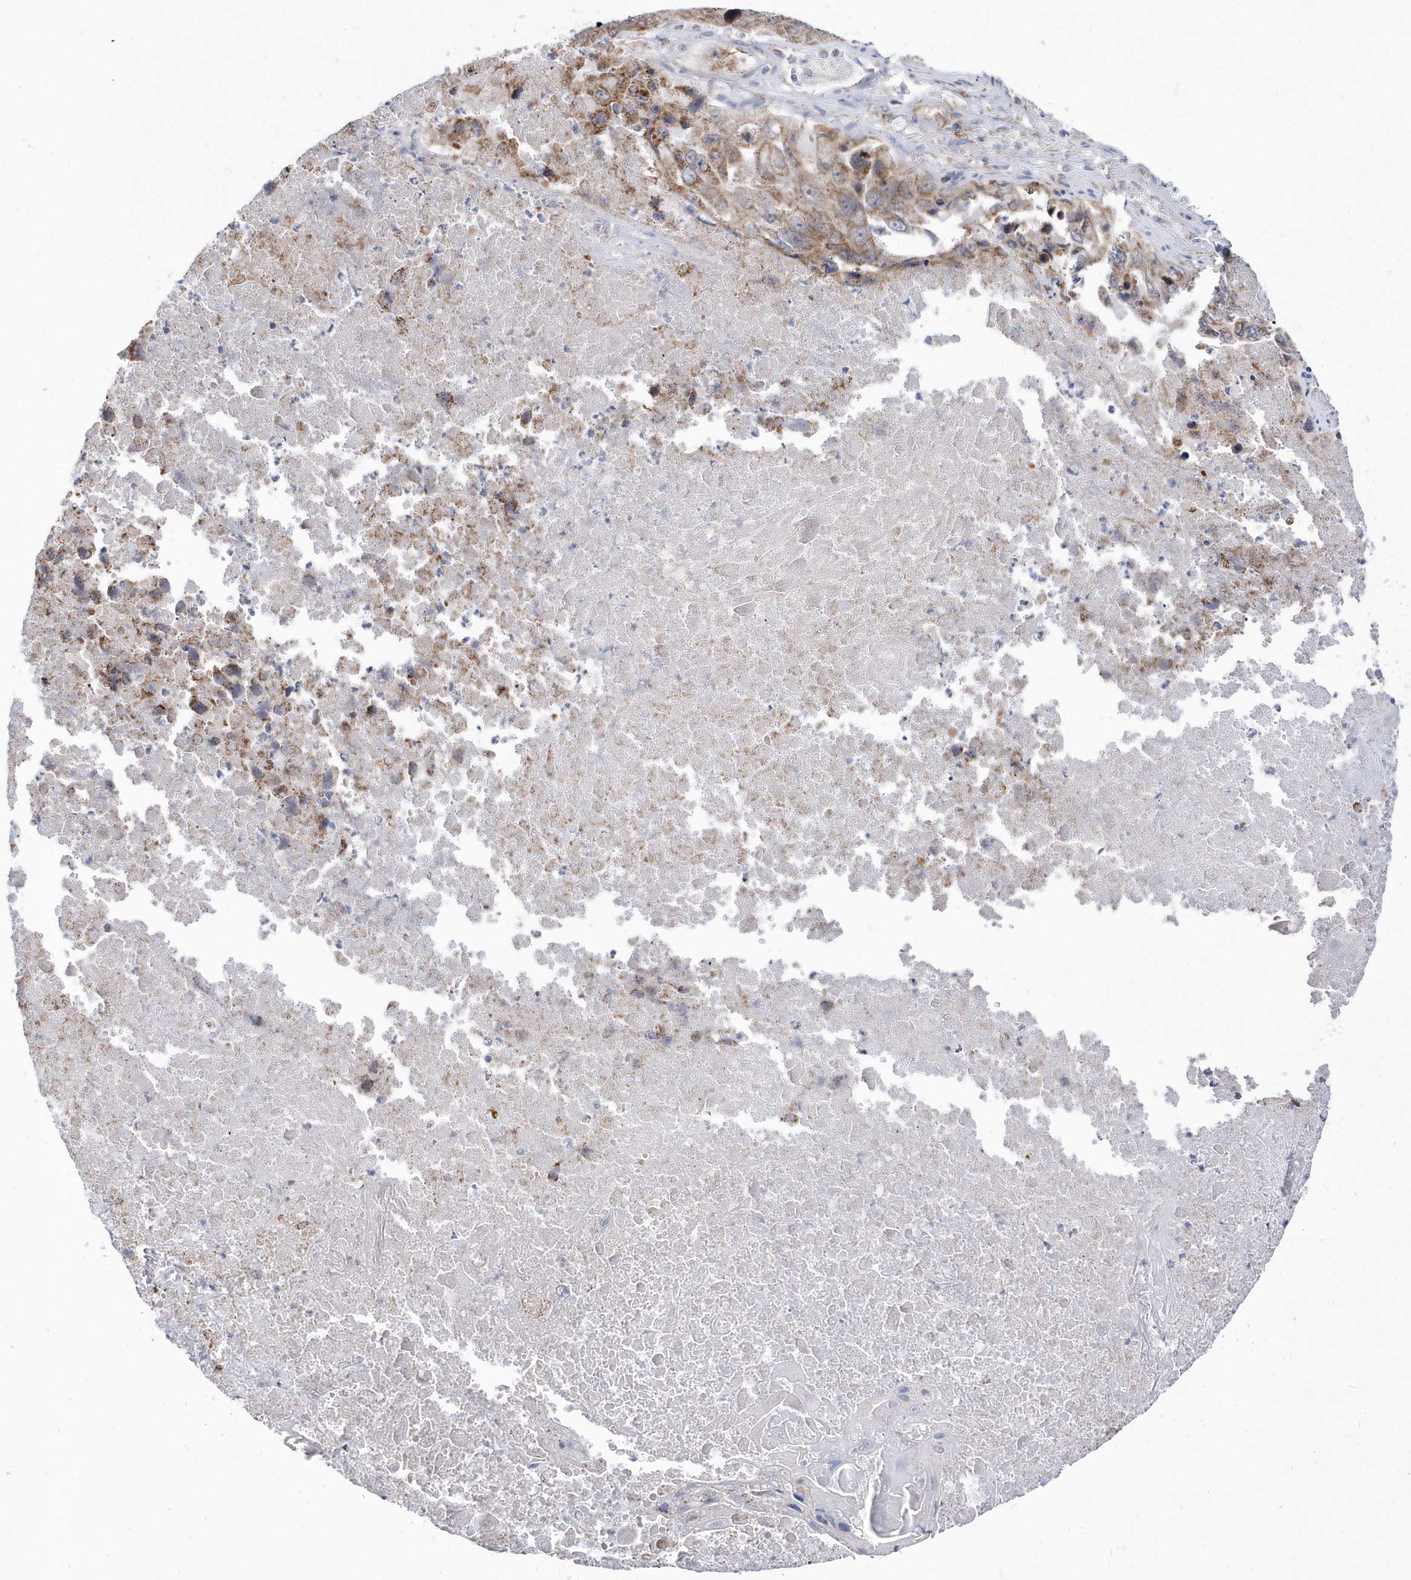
{"staining": {"intensity": "moderate", "quantity": "25%-75%", "location": "cytoplasmic/membranous"}, "tissue": "lung cancer", "cell_type": "Tumor cells", "image_type": "cancer", "snomed": [{"axis": "morphology", "description": "Squamous cell carcinoma, NOS"}, {"axis": "topography", "description": "Lung"}], "caption": "Immunohistochemistry of human lung cancer reveals medium levels of moderate cytoplasmic/membranous expression in approximately 25%-75% of tumor cells.", "gene": "SPATA5", "patient": {"sex": "male", "age": 61}}